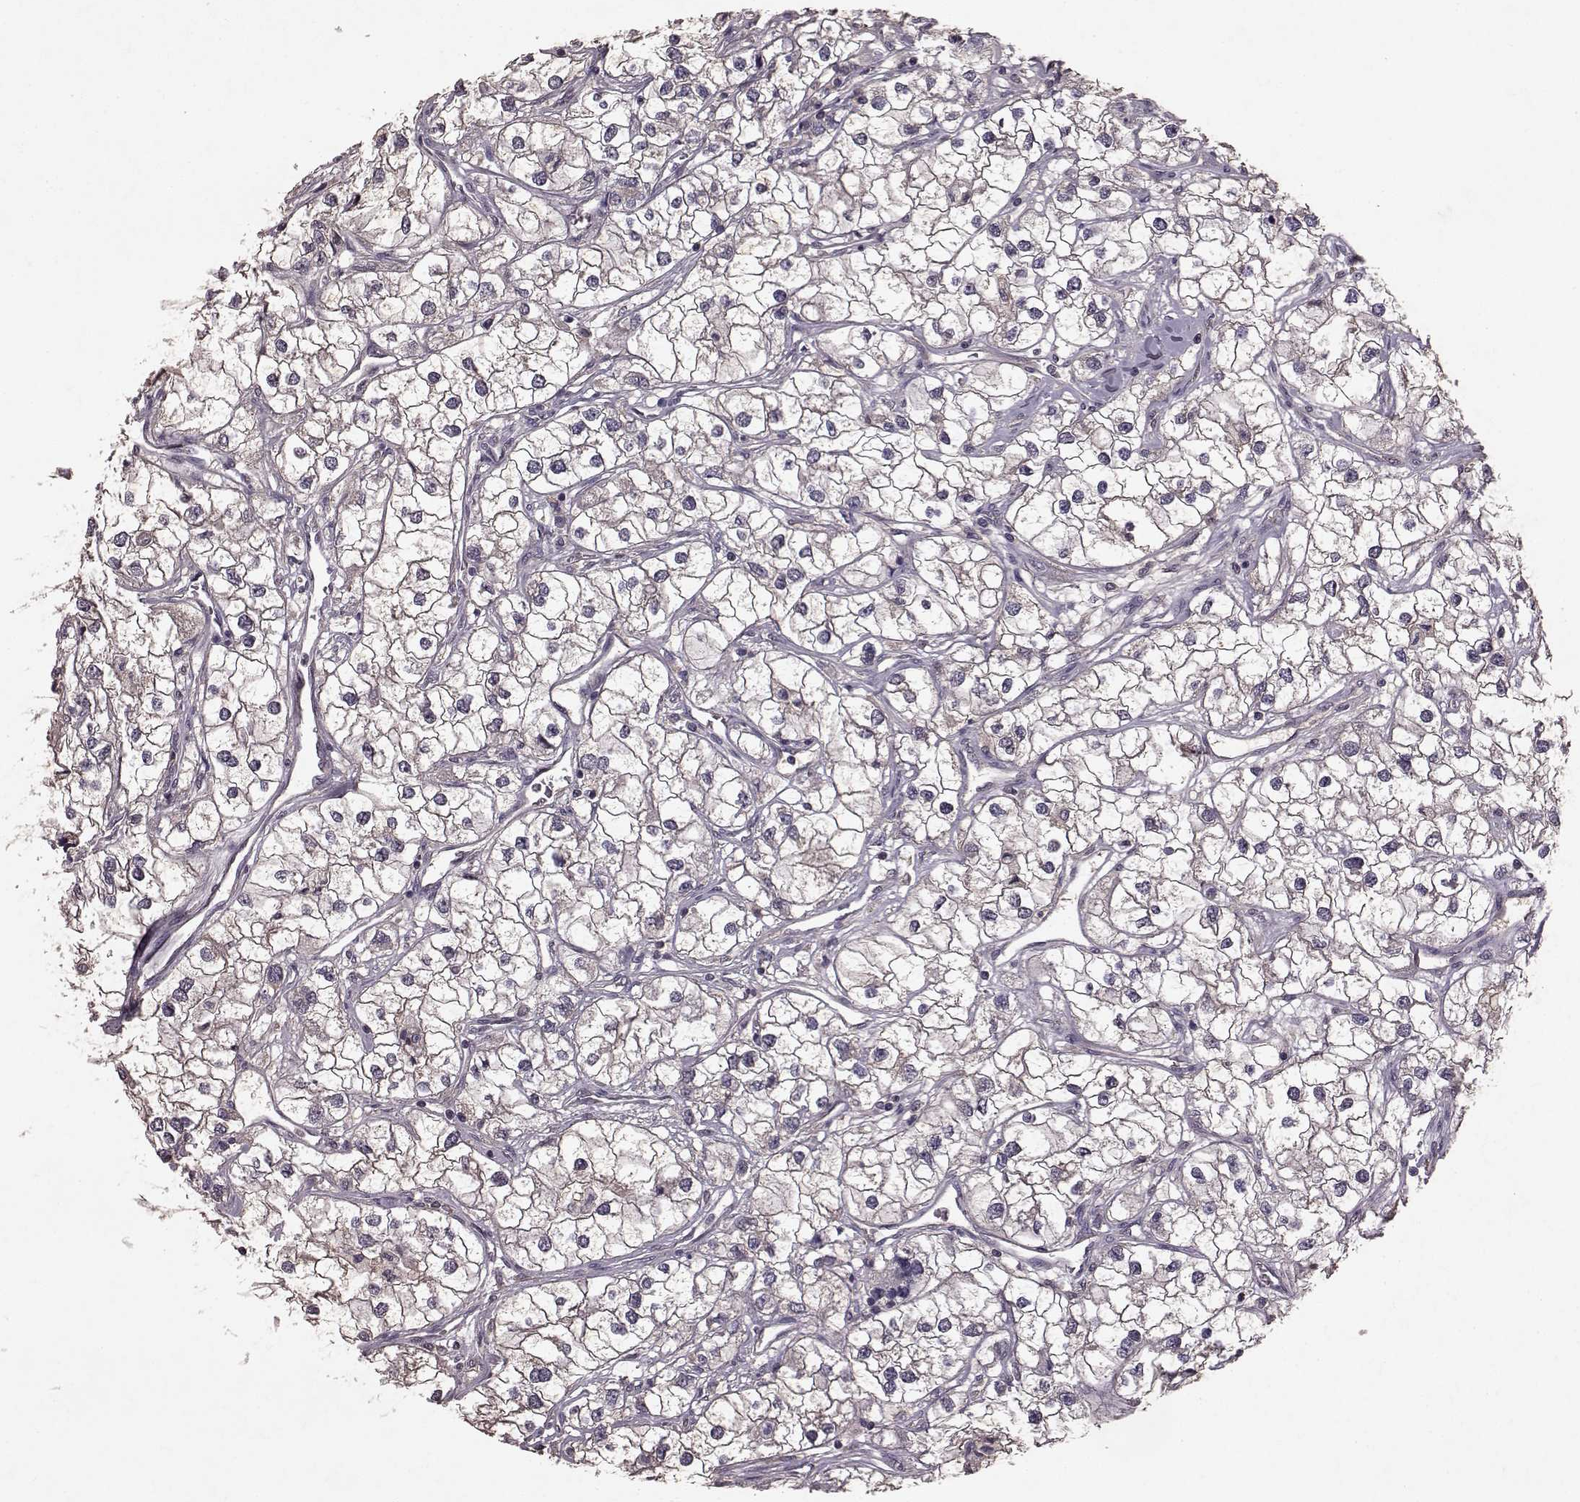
{"staining": {"intensity": "negative", "quantity": "none", "location": "none"}, "tissue": "renal cancer", "cell_type": "Tumor cells", "image_type": "cancer", "snomed": [{"axis": "morphology", "description": "Adenocarcinoma, NOS"}, {"axis": "topography", "description": "Kidney"}], "caption": "Adenocarcinoma (renal) was stained to show a protein in brown. There is no significant positivity in tumor cells.", "gene": "FRRS1L", "patient": {"sex": "male", "age": 59}}